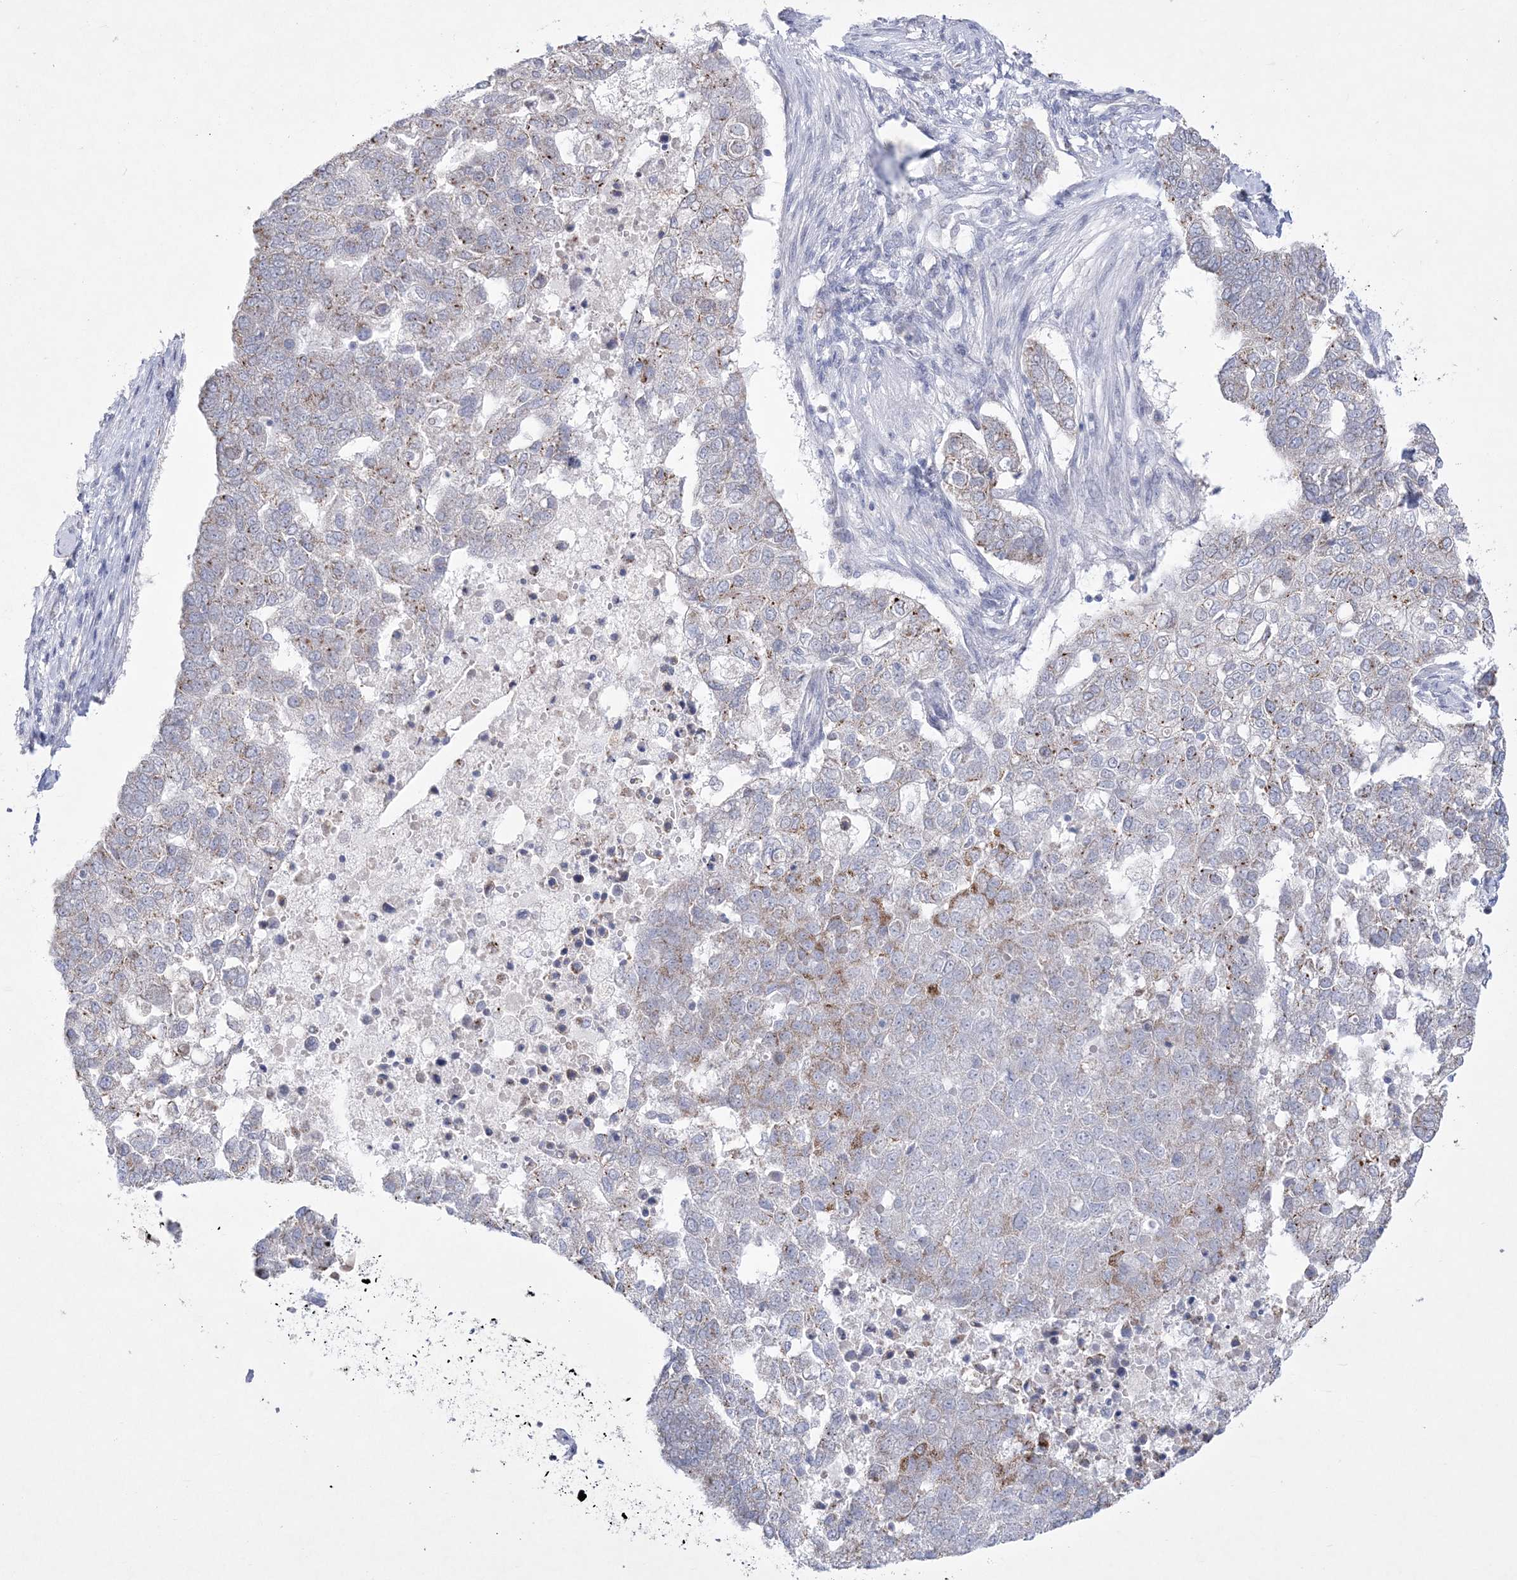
{"staining": {"intensity": "moderate", "quantity": "<25%", "location": "cytoplasmic/membranous"}, "tissue": "pancreatic cancer", "cell_type": "Tumor cells", "image_type": "cancer", "snomed": [{"axis": "morphology", "description": "Adenocarcinoma, NOS"}, {"axis": "topography", "description": "Pancreas"}], "caption": "High-magnification brightfield microscopy of pancreatic cancer (adenocarcinoma) stained with DAB (3,3'-diaminobenzidine) (brown) and counterstained with hematoxylin (blue). tumor cells exhibit moderate cytoplasmic/membranous expression is seen in approximately<25% of cells.", "gene": "WDR27", "patient": {"sex": "female", "age": 61}}